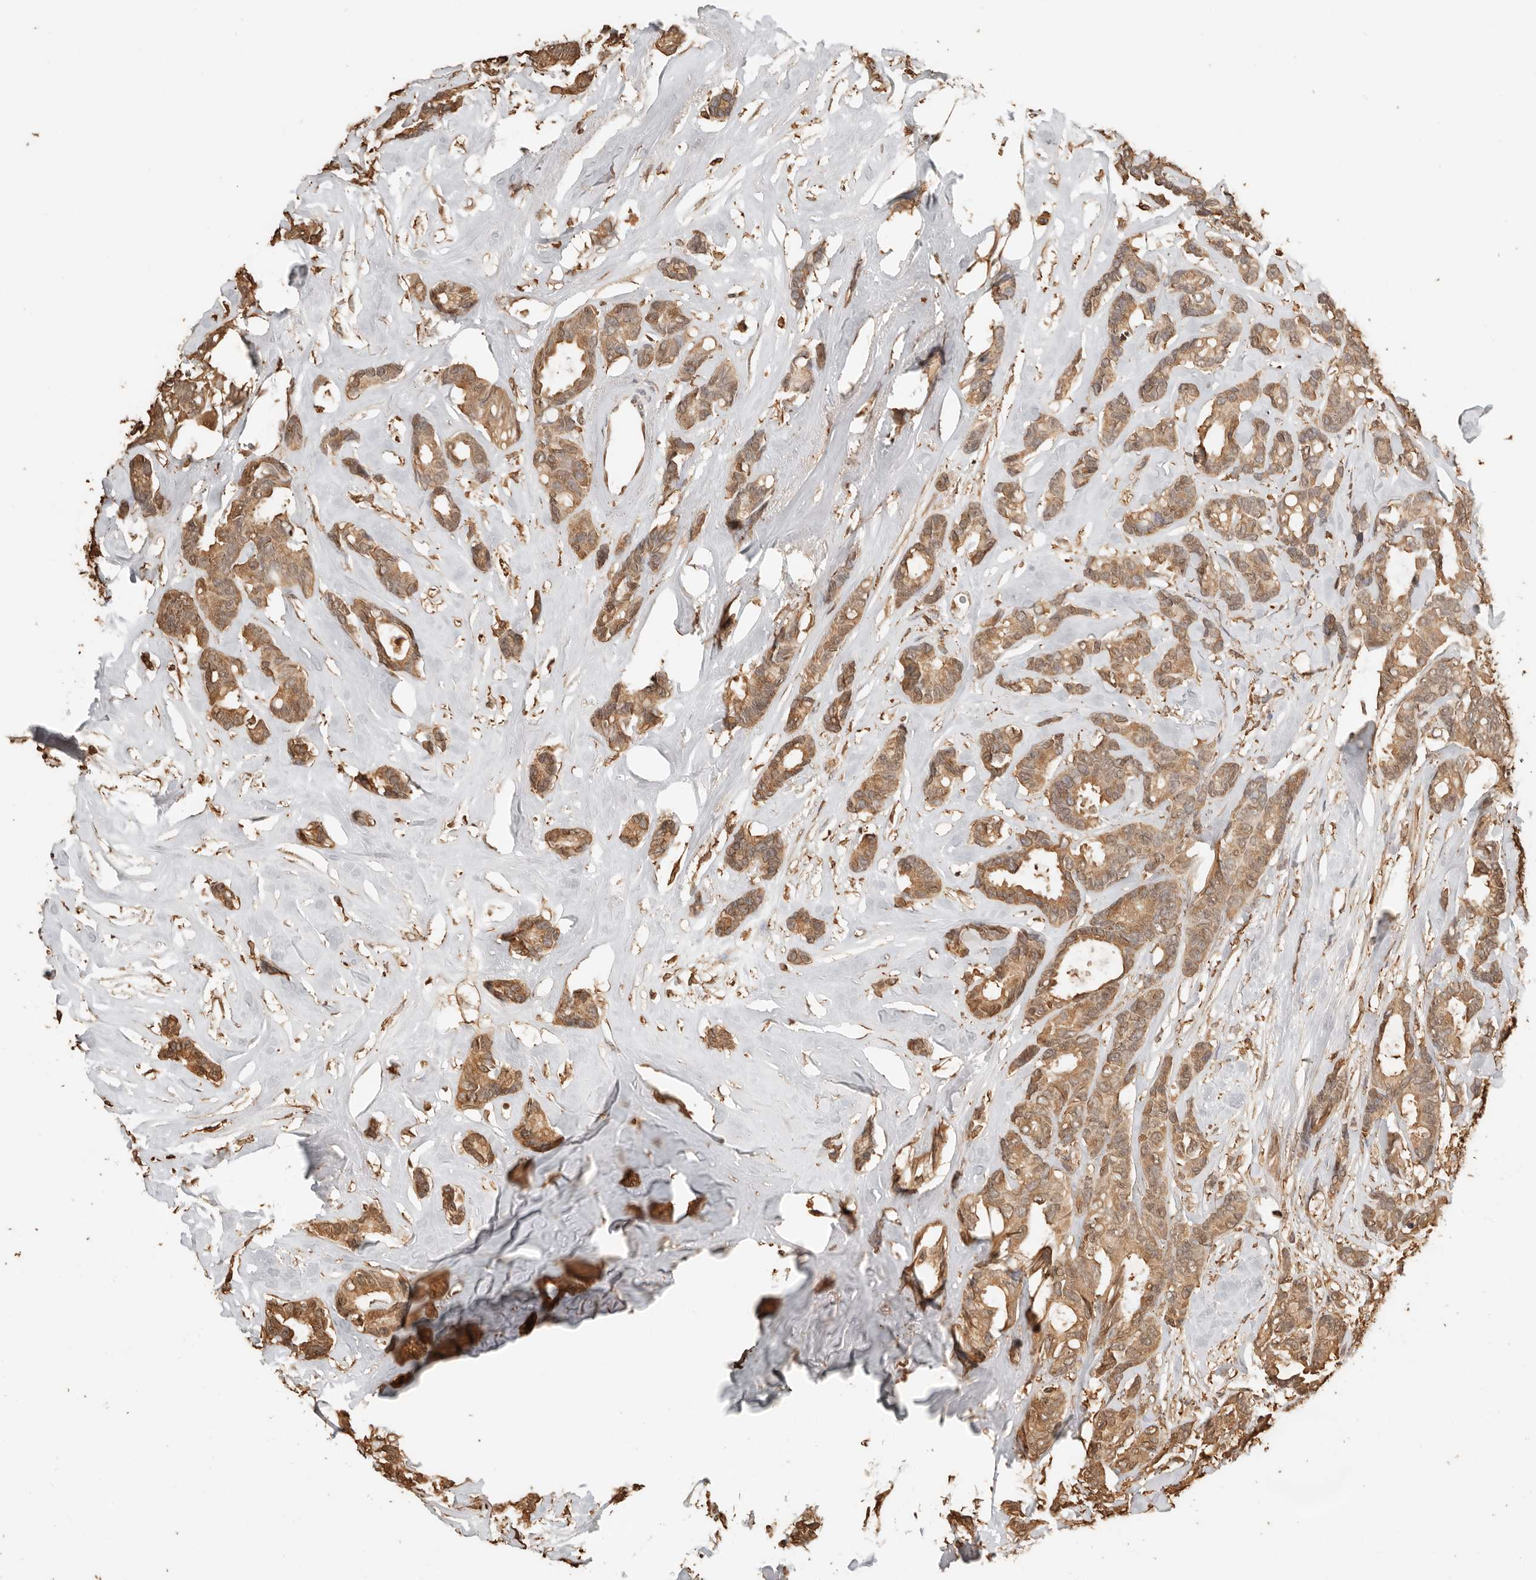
{"staining": {"intensity": "moderate", "quantity": ">75%", "location": "cytoplasmic/membranous"}, "tissue": "breast cancer", "cell_type": "Tumor cells", "image_type": "cancer", "snomed": [{"axis": "morphology", "description": "Duct carcinoma"}, {"axis": "topography", "description": "Breast"}], "caption": "Immunohistochemical staining of human infiltrating ductal carcinoma (breast) displays medium levels of moderate cytoplasmic/membranous staining in approximately >75% of tumor cells.", "gene": "ARHGEF10L", "patient": {"sex": "female", "age": 87}}